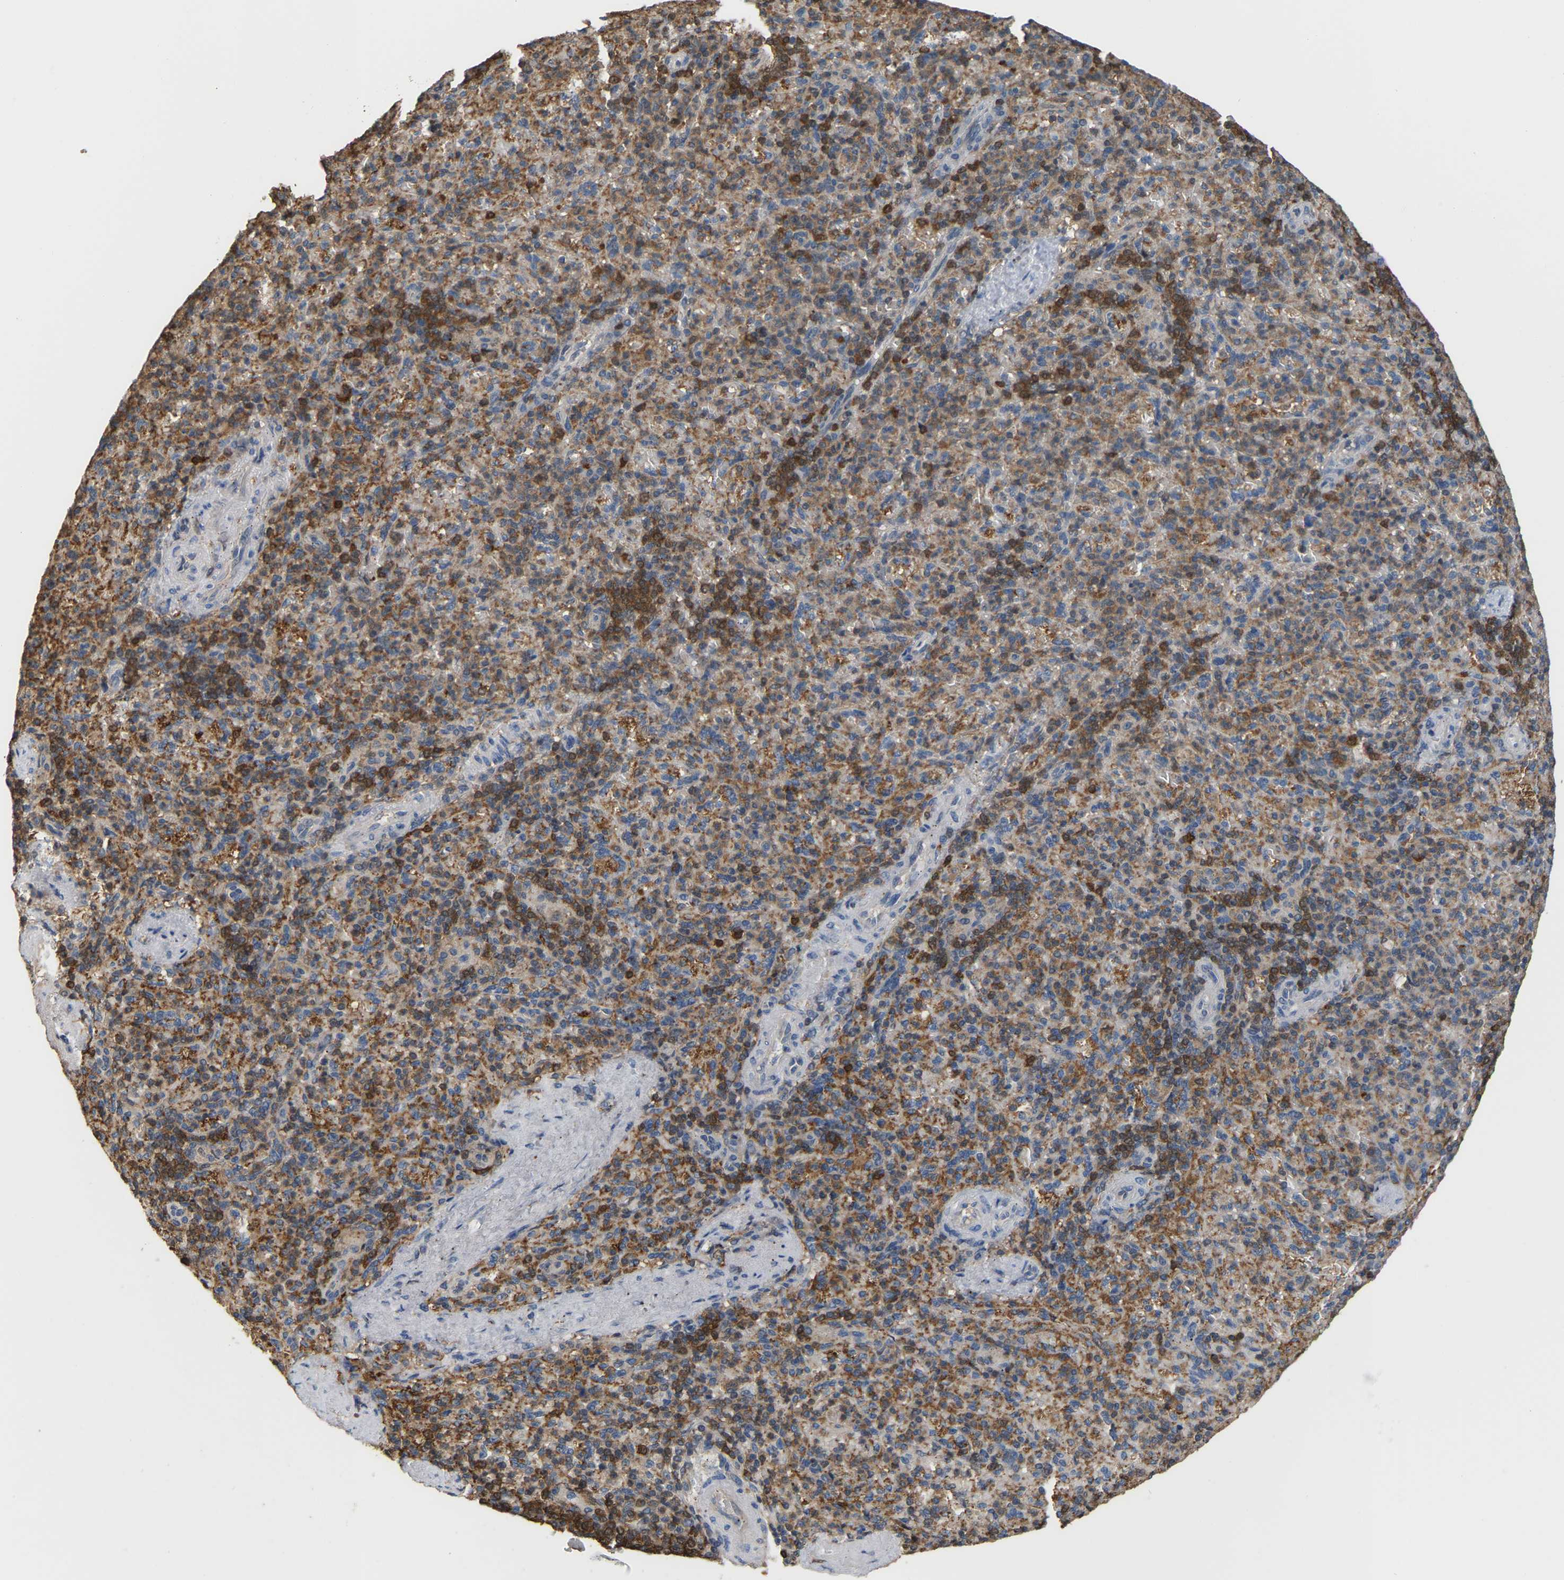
{"staining": {"intensity": "moderate", "quantity": ">75%", "location": "cytoplasmic/membranous"}, "tissue": "spleen", "cell_type": "Cells in red pulp", "image_type": "normal", "snomed": [{"axis": "morphology", "description": "Normal tissue, NOS"}, {"axis": "topography", "description": "Spleen"}], "caption": "The photomicrograph reveals a brown stain indicating the presence of a protein in the cytoplasmic/membranous of cells in red pulp in spleen. (DAB (3,3'-diaminobenzidine) IHC, brown staining for protein, blue staining for nuclei).", "gene": "MTPN", "patient": {"sex": "female", "age": 74}}